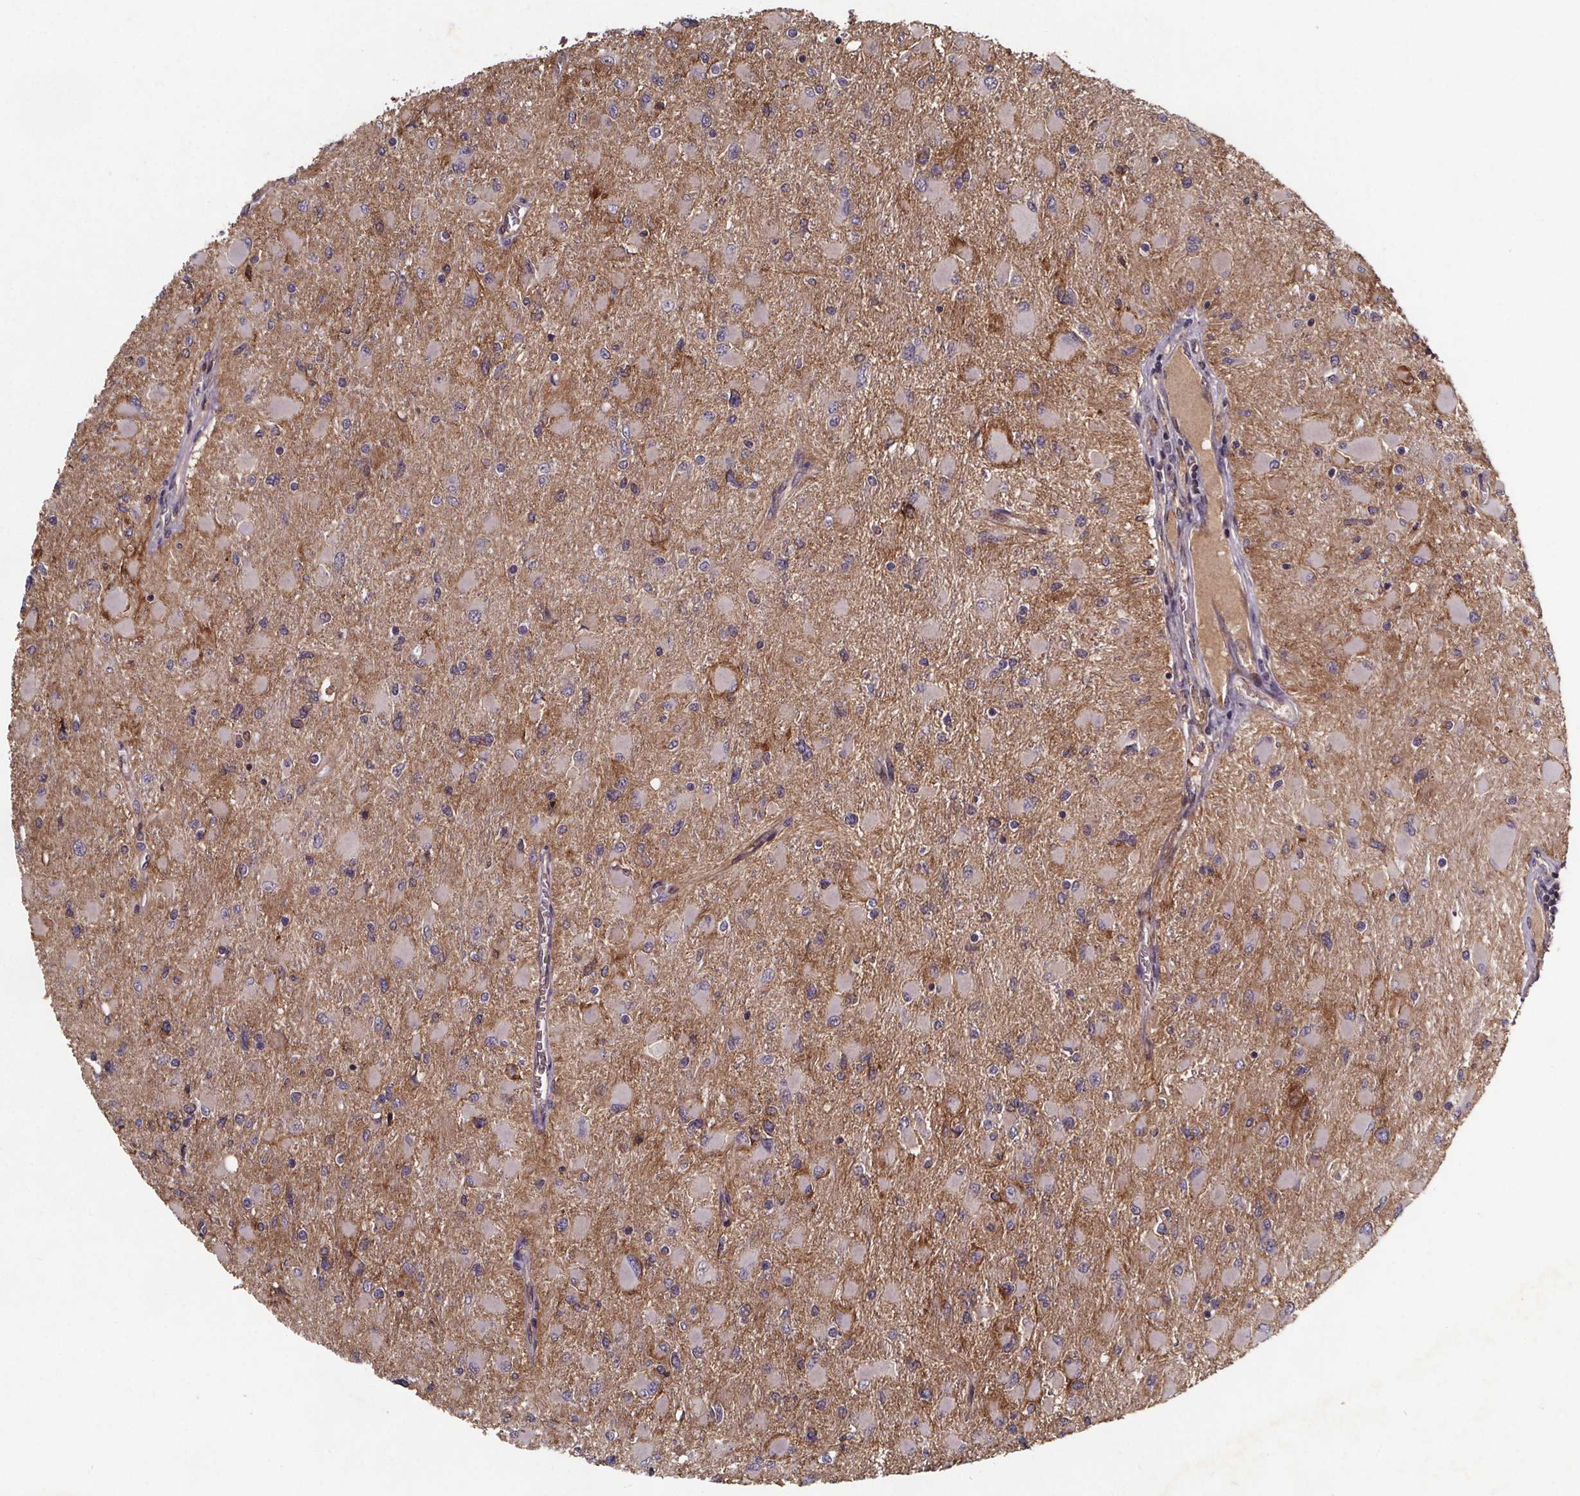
{"staining": {"intensity": "negative", "quantity": "none", "location": "none"}, "tissue": "glioma", "cell_type": "Tumor cells", "image_type": "cancer", "snomed": [{"axis": "morphology", "description": "Glioma, malignant, High grade"}, {"axis": "topography", "description": "Cerebral cortex"}], "caption": "Micrograph shows no significant protein expression in tumor cells of glioma.", "gene": "FASTKD3", "patient": {"sex": "female", "age": 36}}